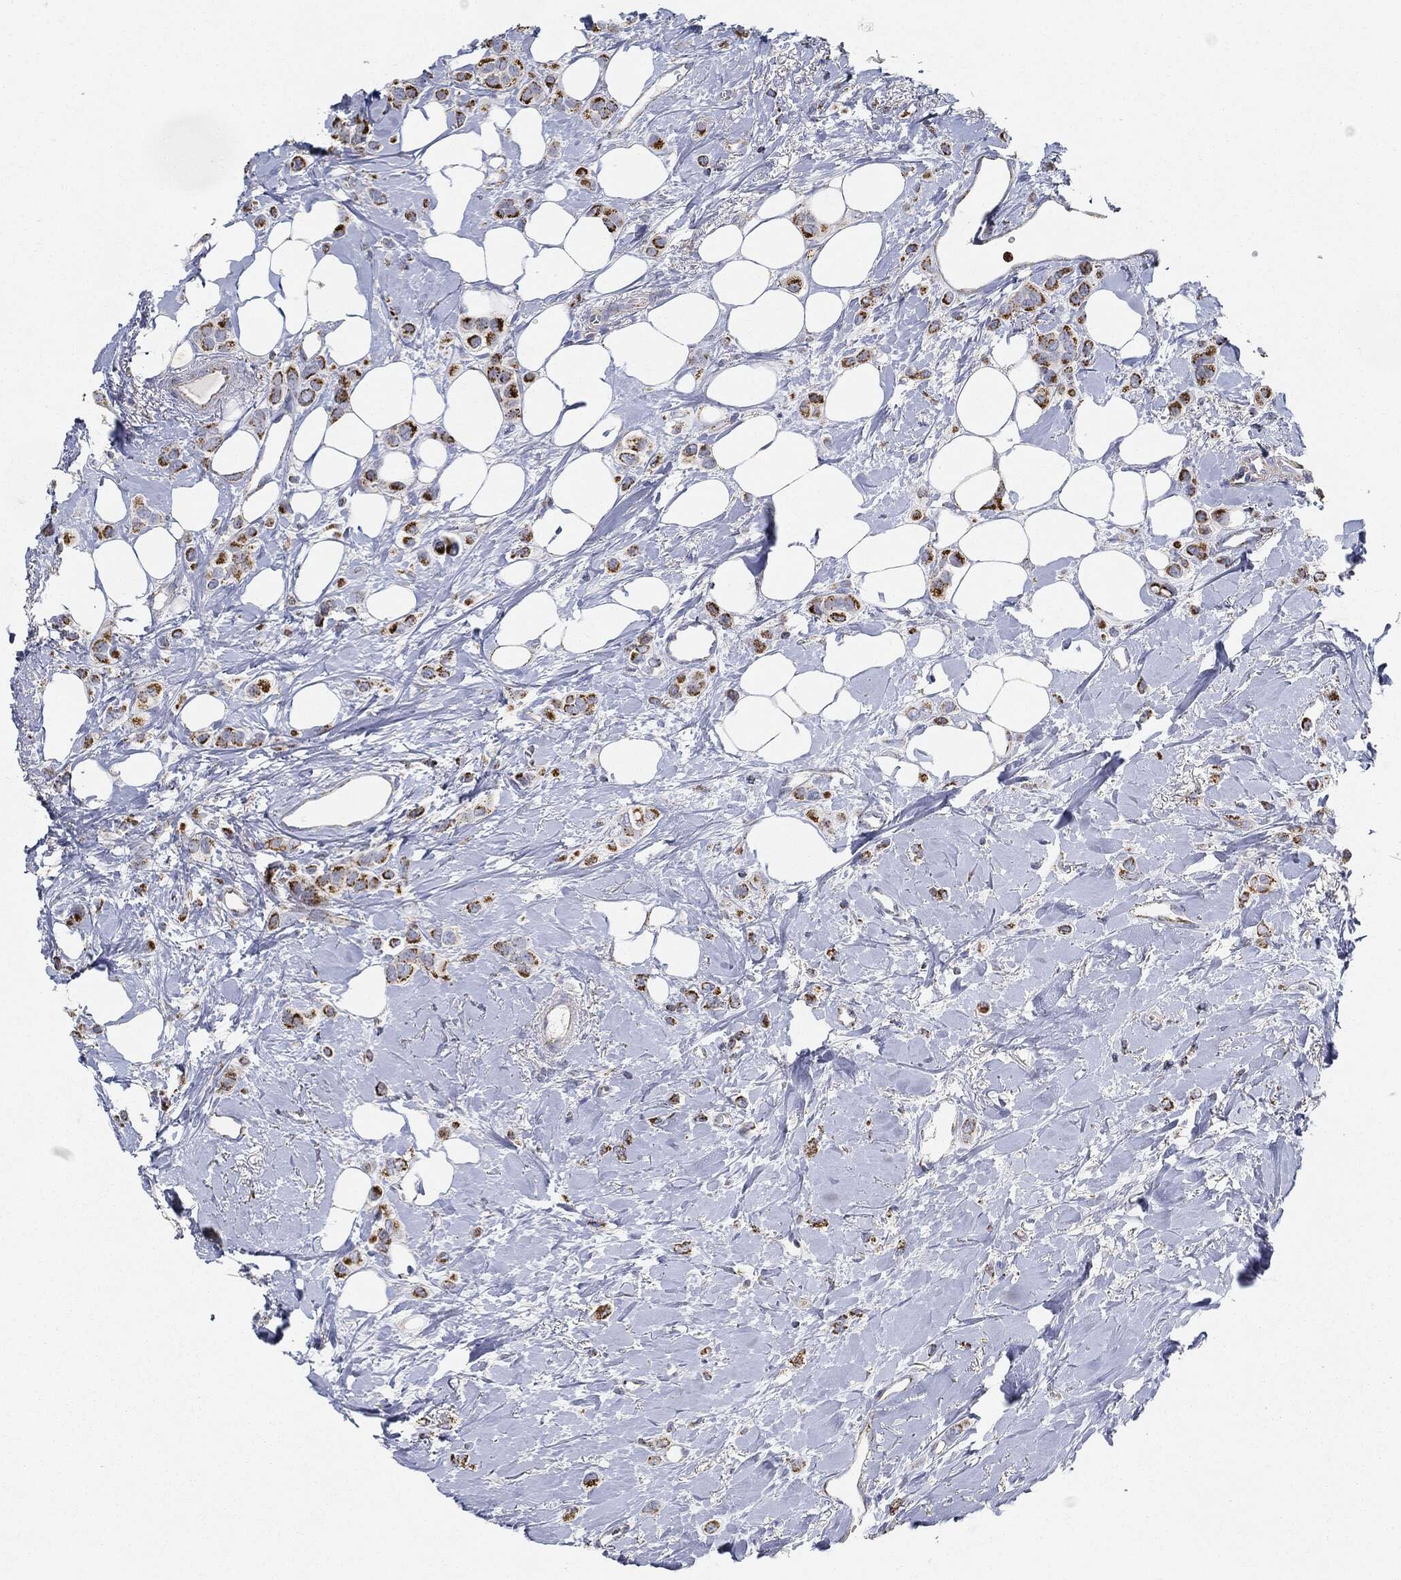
{"staining": {"intensity": "strong", "quantity": ">75%", "location": "cytoplasmic/membranous"}, "tissue": "breast cancer", "cell_type": "Tumor cells", "image_type": "cancer", "snomed": [{"axis": "morphology", "description": "Lobular carcinoma"}, {"axis": "topography", "description": "Breast"}], "caption": "Lobular carcinoma (breast) was stained to show a protein in brown. There is high levels of strong cytoplasmic/membranous positivity in approximately >75% of tumor cells. Using DAB (3,3'-diaminobenzidine) (brown) and hematoxylin (blue) stains, captured at high magnification using brightfield microscopy.", "gene": "CAPN15", "patient": {"sex": "female", "age": 66}}